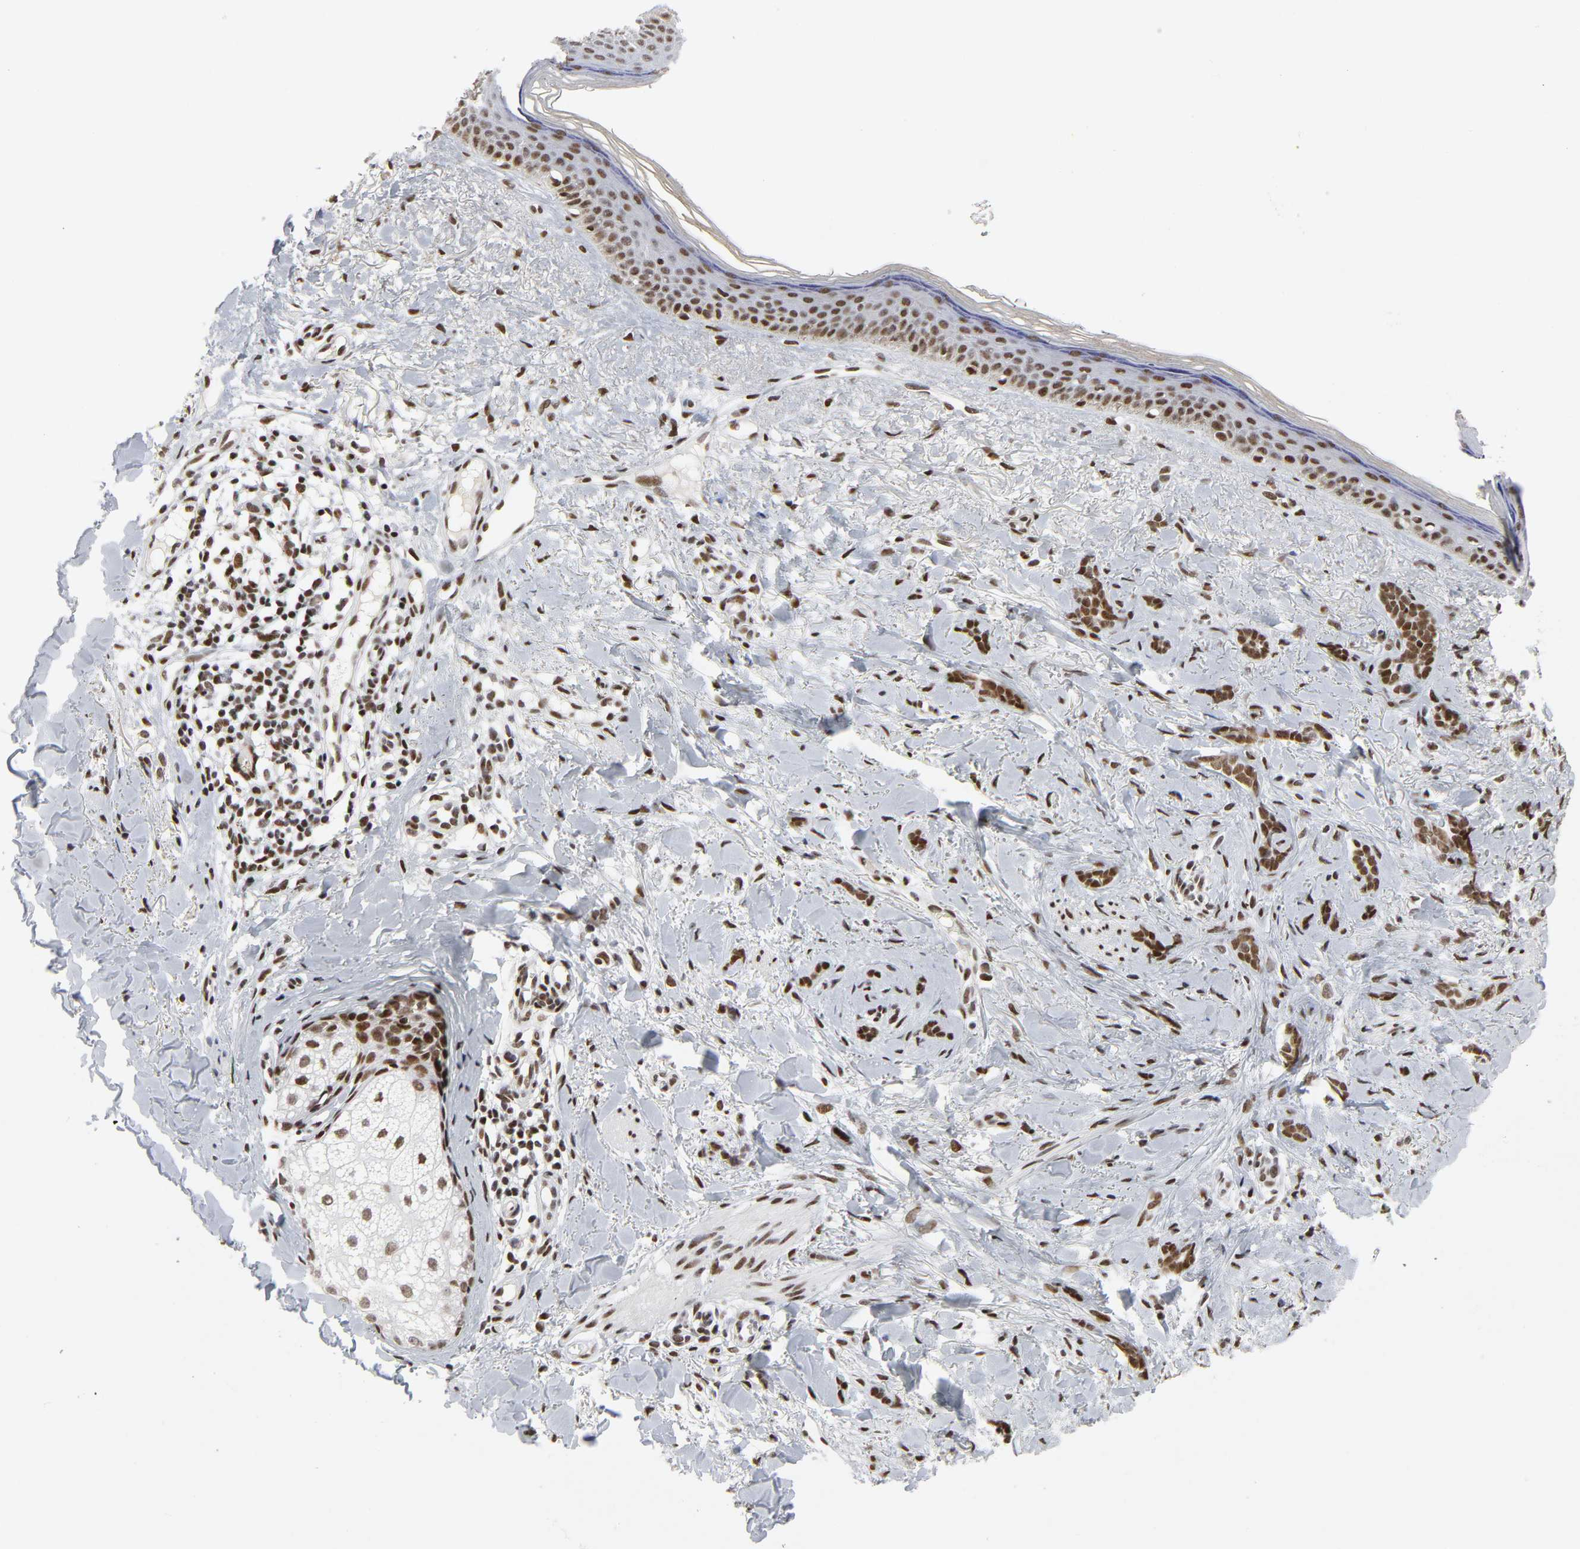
{"staining": {"intensity": "strong", "quantity": ">75%", "location": "nuclear"}, "tissue": "skin cancer", "cell_type": "Tumor cells", "image_type": "cancer", "snomed": [{"axis": "morphology", "description": "Basal cell carcinoma"}, {"axis": "topography", "description": "Skin"}], "caption": "Immunohistochemical staining of basal cell carcinoma (skin) demonstrates high levels of strong nuclear positivity in about >75% of tumor cells.", "gene": "CREBBP", "patient": {"sex": "female", "age": 37}}